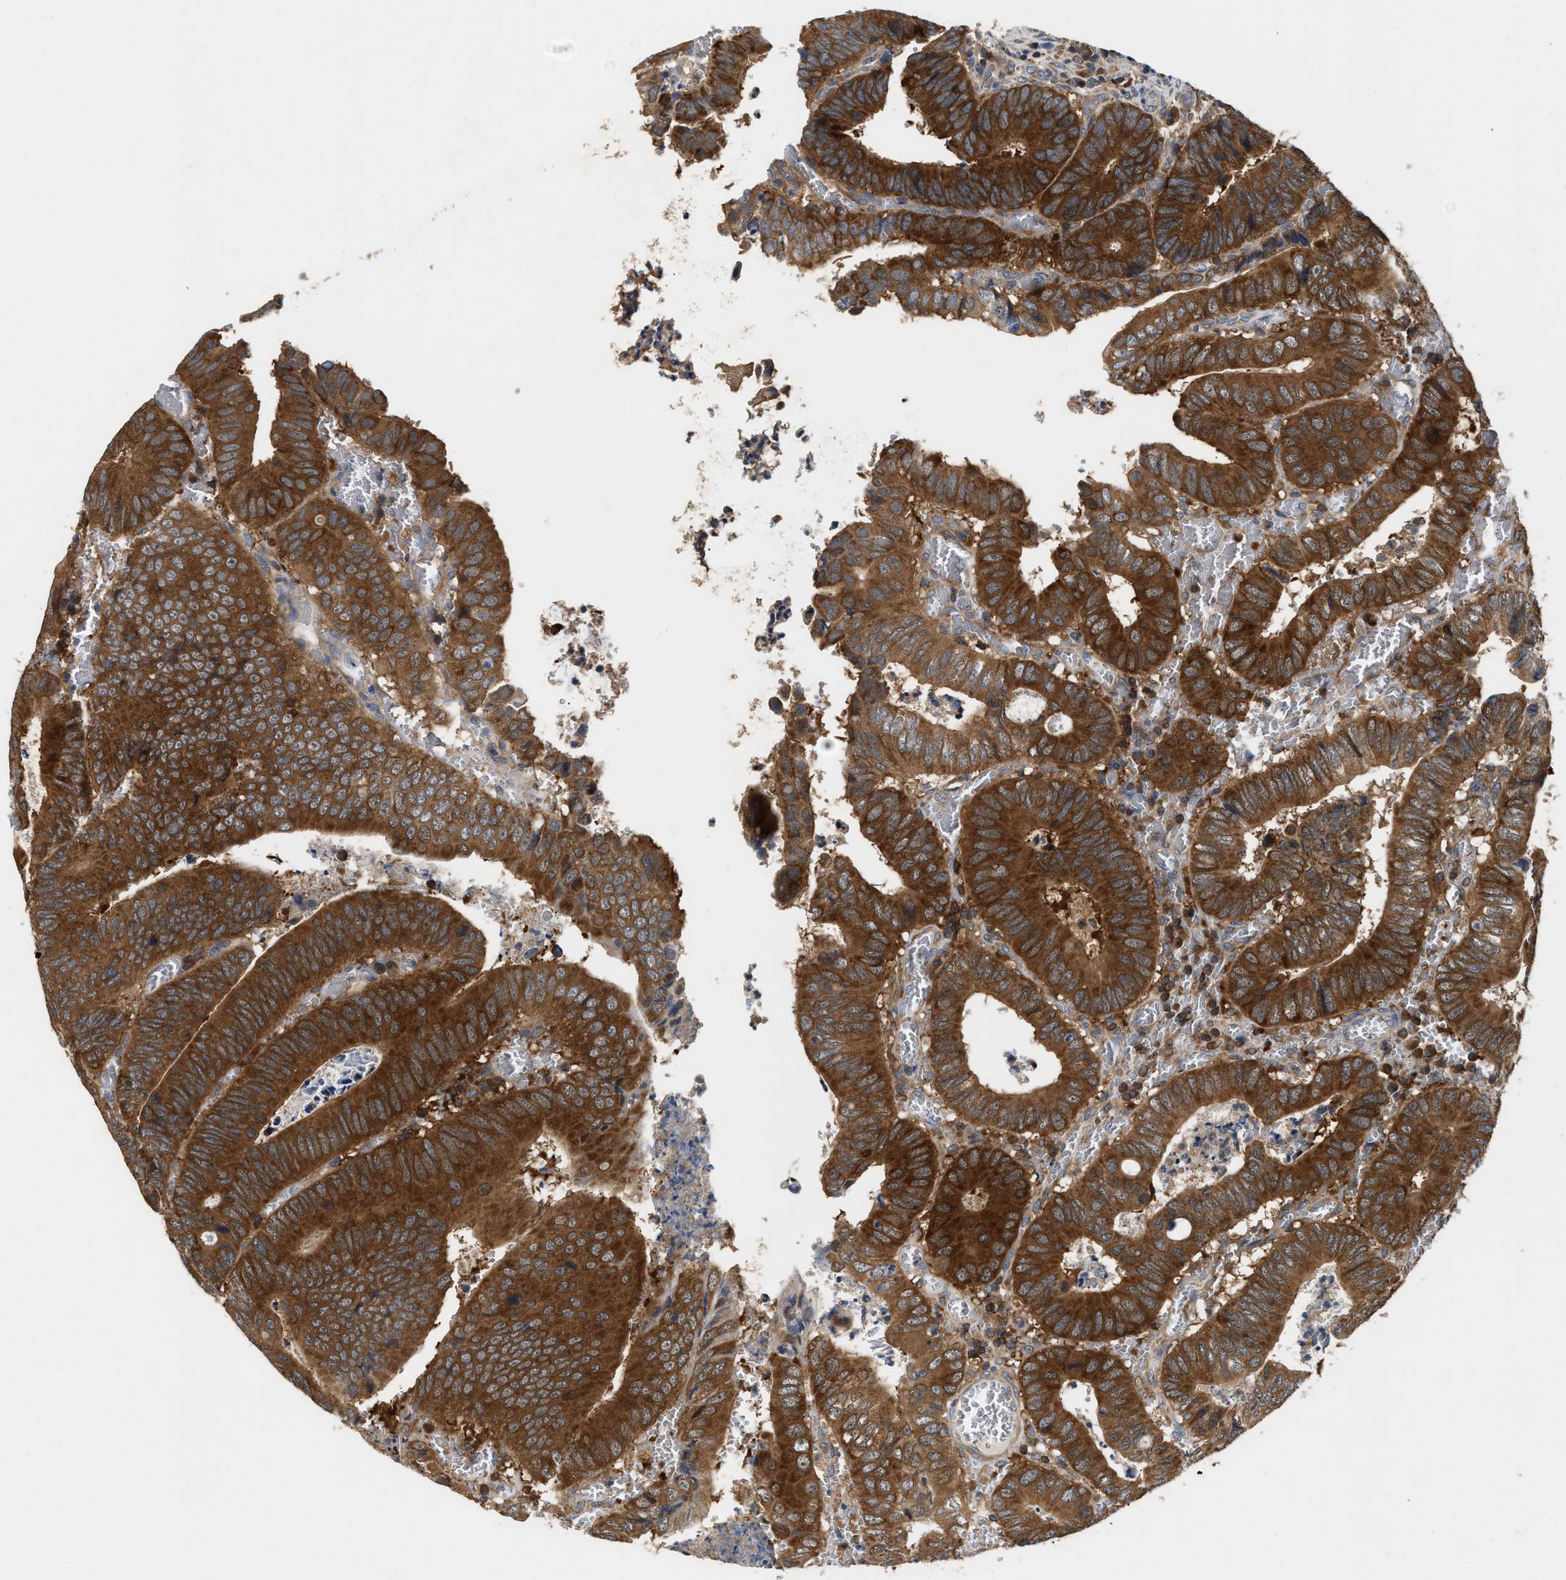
{"staining": {"intensity": "strong", "quantity": ">75%", "location": "cytoplasmic/membranous"}, "tissue": "colorectal cancer", "cell_type": "Tumor cells", "image_type": "cancer", "snomed": [{"axis": "morphology", "description": "Inflammation, NOS"}, {"axis": "morphology", "description": "Adenocarcinoma, NOS"}, {"axis": "topography", "description": "Colon"}], "caption": "The image demonstrates immunohistochemical staining of colorectal adenocarcinoma. There is strong cytoplasmic/membranous expression is identified in approximately >75% of tumor cells. (Brightfield microscopy of DAB IHC at high magnification).", "gene": "CCM2", "patient": {"sex": "male", "age": 72}}